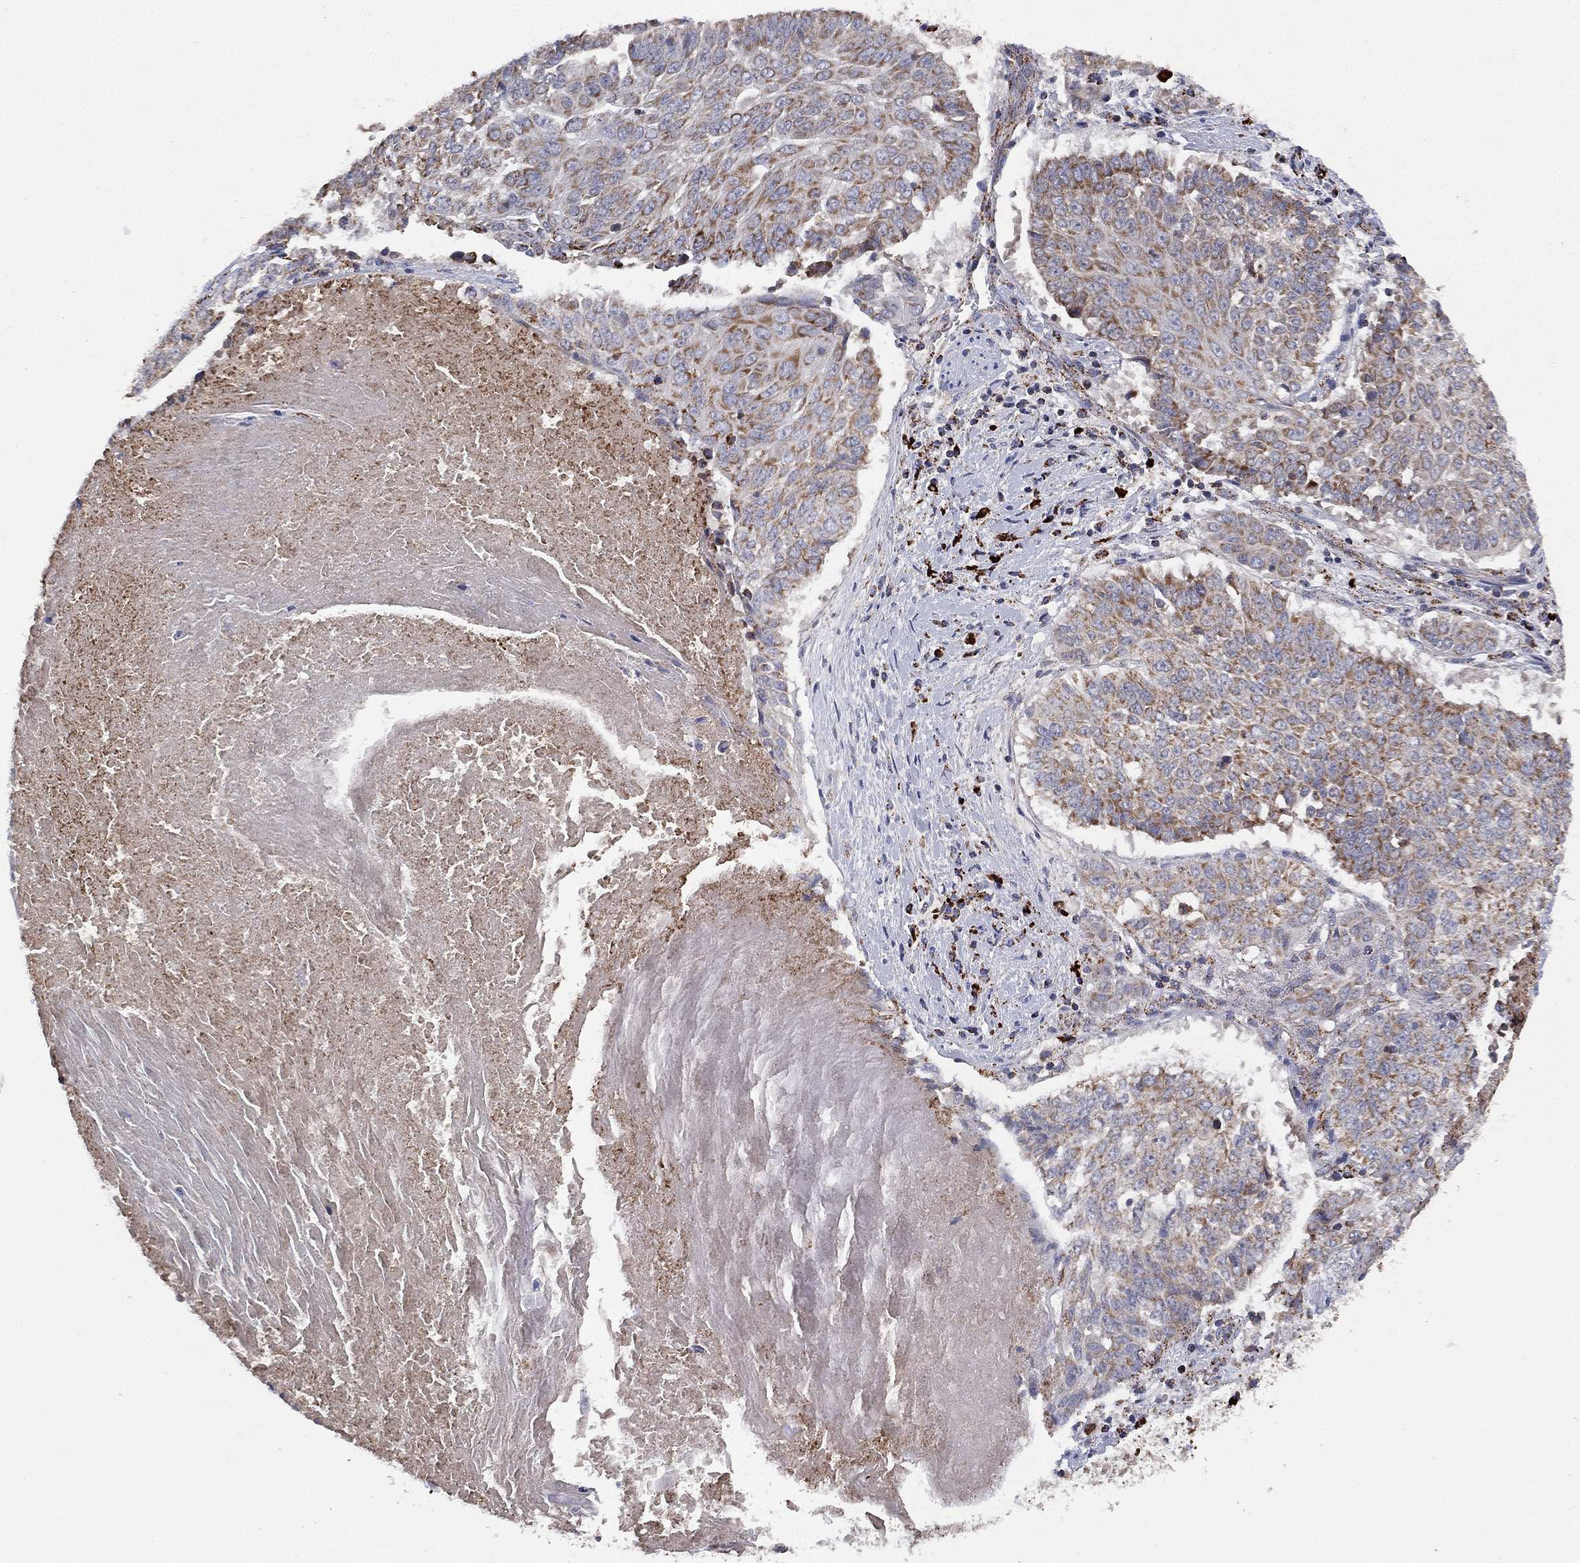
{"staining": {"intensity": "moderate", "quantity": "25%-75%", "location": "cytoplasmic/membranous"}, "tissue": "lung cancer", "cell_type": "Tumor cells", "image_type": "cancer", "snomed": [{"axis": "morphology", "description": "Squamous cell carcinoma, NOS"}, {"axis": "topography", "description": "Lung"}], "caption": "A brown stain highlights moderate cytoplasmic/membranous staining of a protein in human lung cancer (squamous cell carcinoma) tumor cells. The protein of interest is stained brown, and the nuclei are stained in blue (DAB IHC with brightfield microscopy, high magnification).", "gene": "PPP2R5A", "patient": {"sex": "male", "age": 64}}